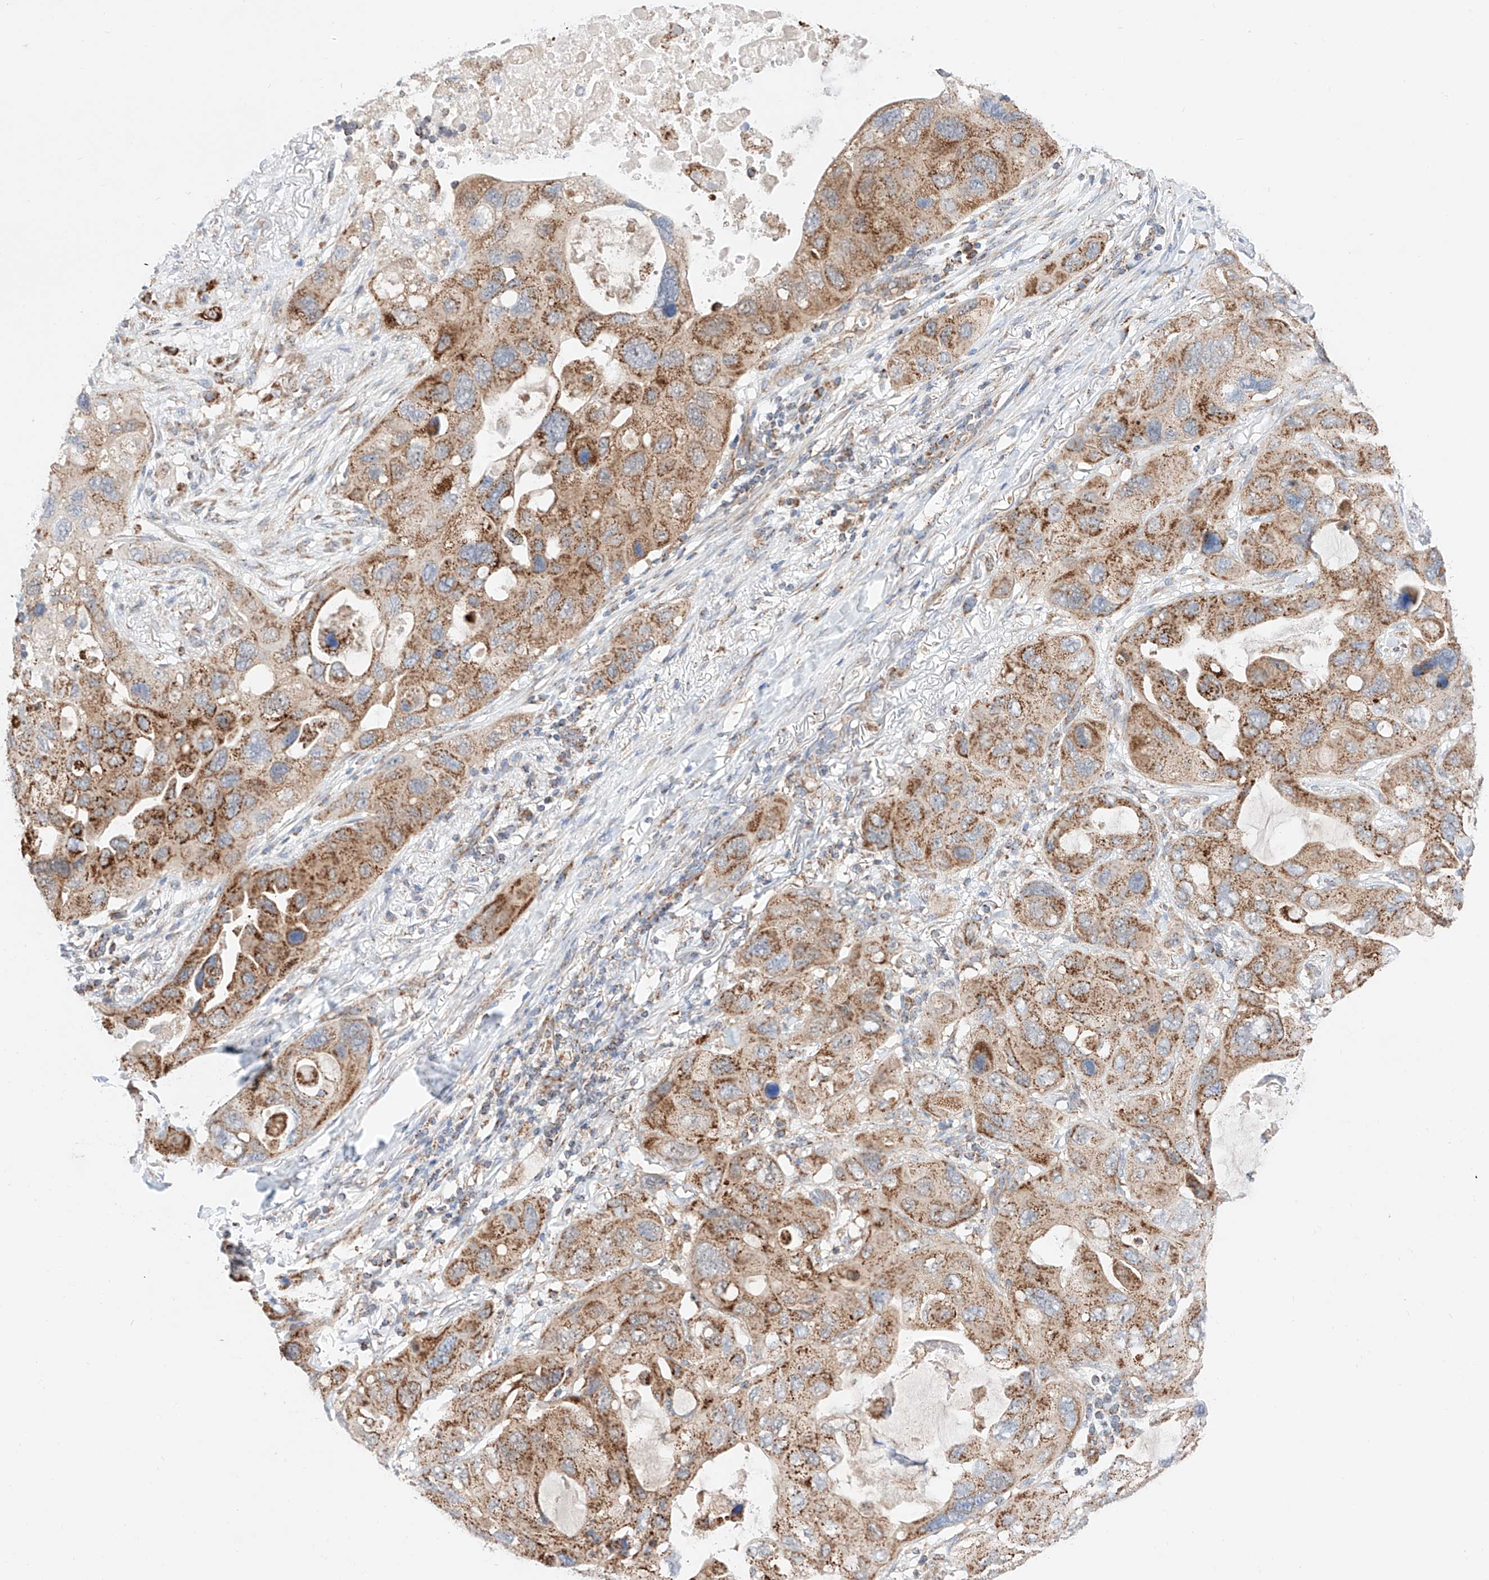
{"staining": {"intensity": "moderate", "quantity": ">75%", "location": "cytoplasmic/membranous"}, "tissue": "lung cancer", "cell_type": "Tumor cells", "image_type": "cancer", "snomed": [{"axis": "morphology", "description": "Squamous cell carcinoma, NOS"}, {"axis": "topography", "description": "Lung"}], "caption": "Lung cancer was stained to show a protein in brown. There is medium levels of moderate cytoplasmic/membranous staining in about >75% of tumor cells. The staining was performed using DAB, with brown indicating positive protein expression. Nuclei are stained blue with hematoxylin.", "gene": "KTI12", "patient": {"sex": "female", "age": 73}}